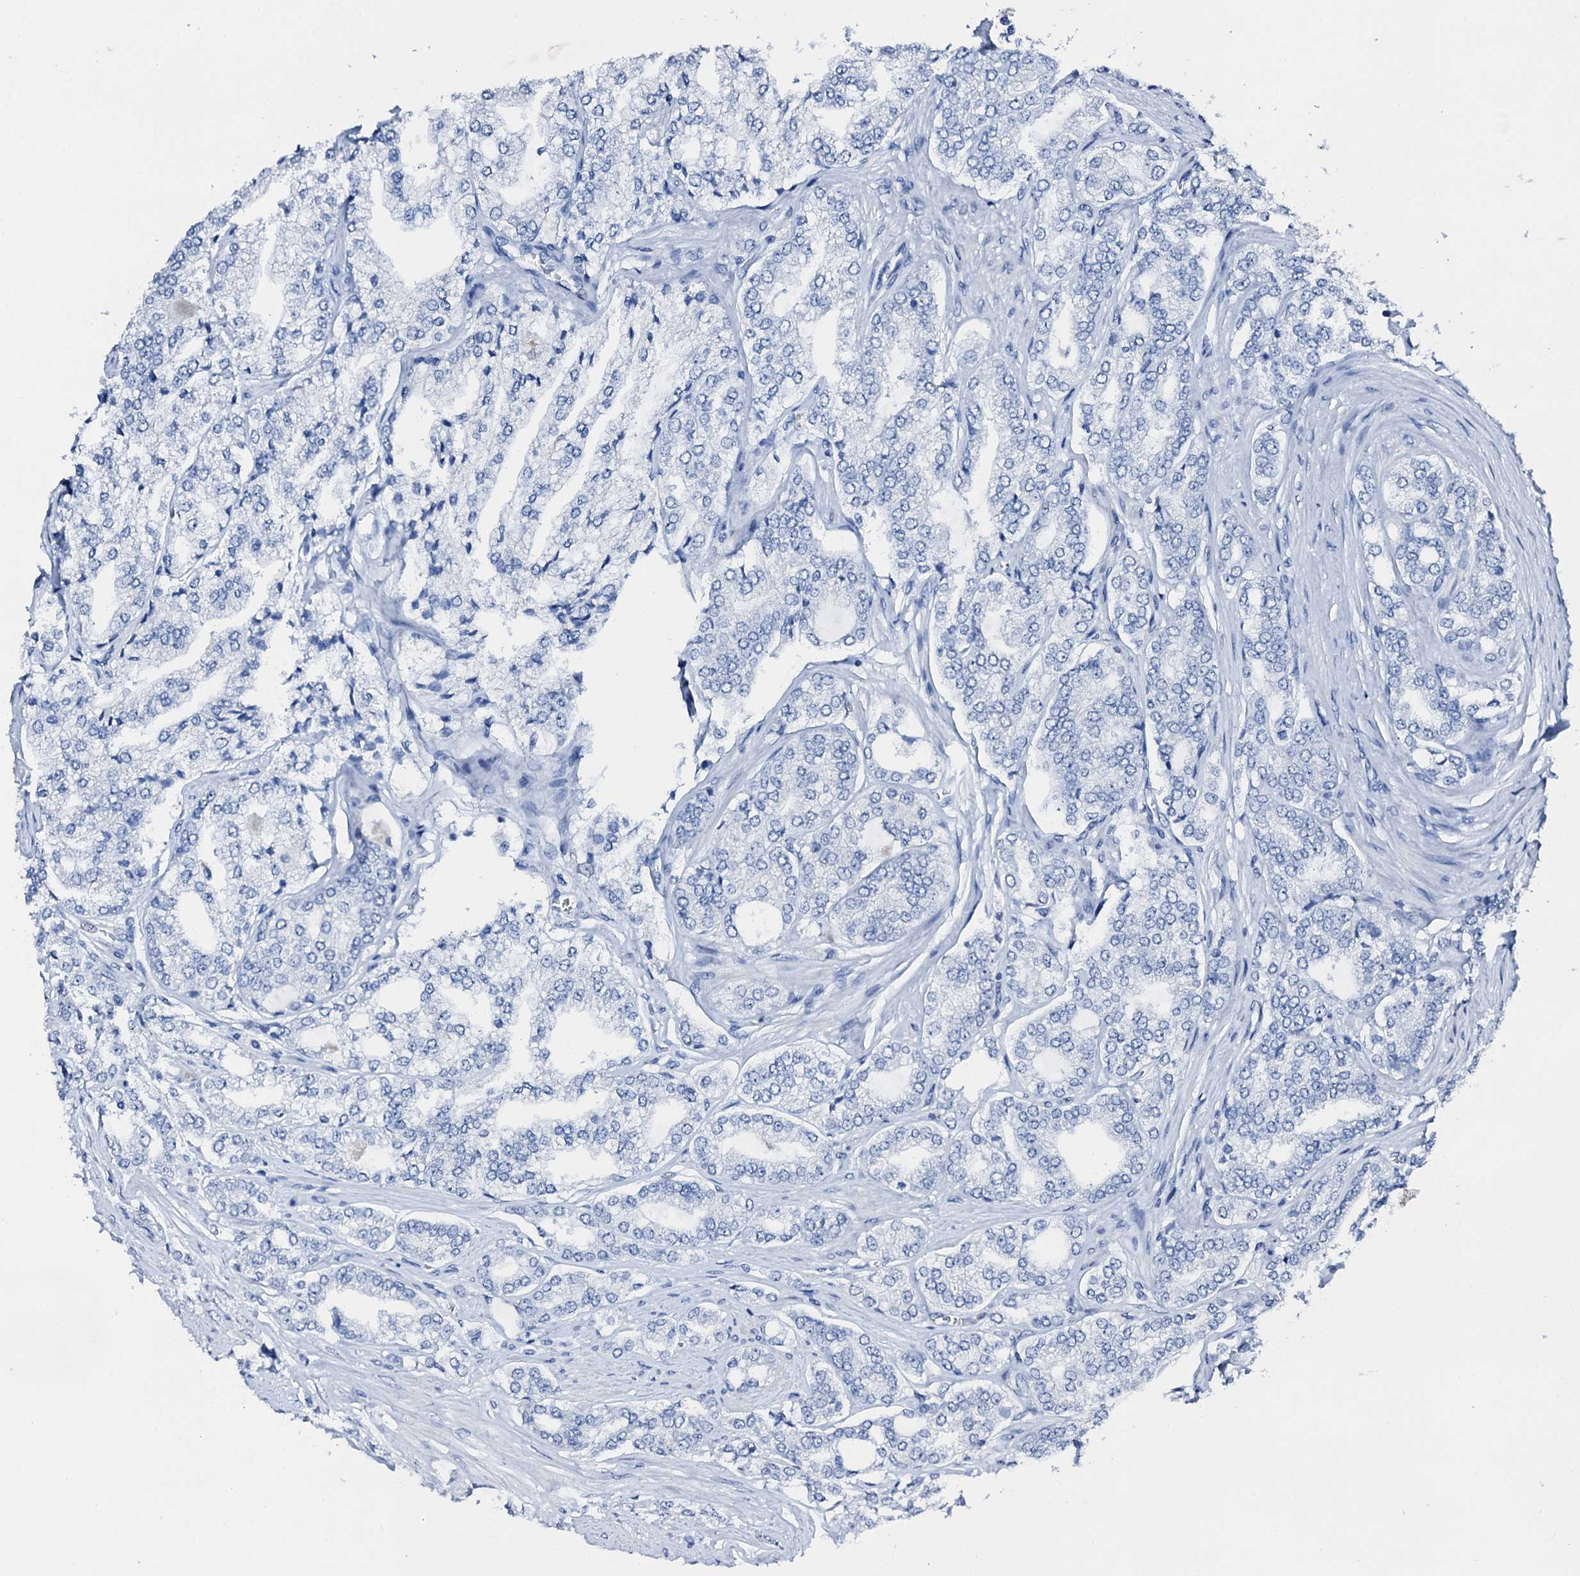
{"staining": {"intensity": "negative", "quantity": "none", "location": "none"}, "tissue": "prostate cancer", "cell_type": "Tumor cells", "image_type": "cancer", "snomed": [{"axis": "morphology", "description": "Adenocarcinoma, High grade"}, {"axis": "topography", "description": "Prostate"}], "caption": "A high-resolution histopathology image shows immunohistochemistry staining of prostate cancer, which displays no significant expression in tumor cells.", "gene": "PTH", "patient": {"sex": "male", "age": 64}}